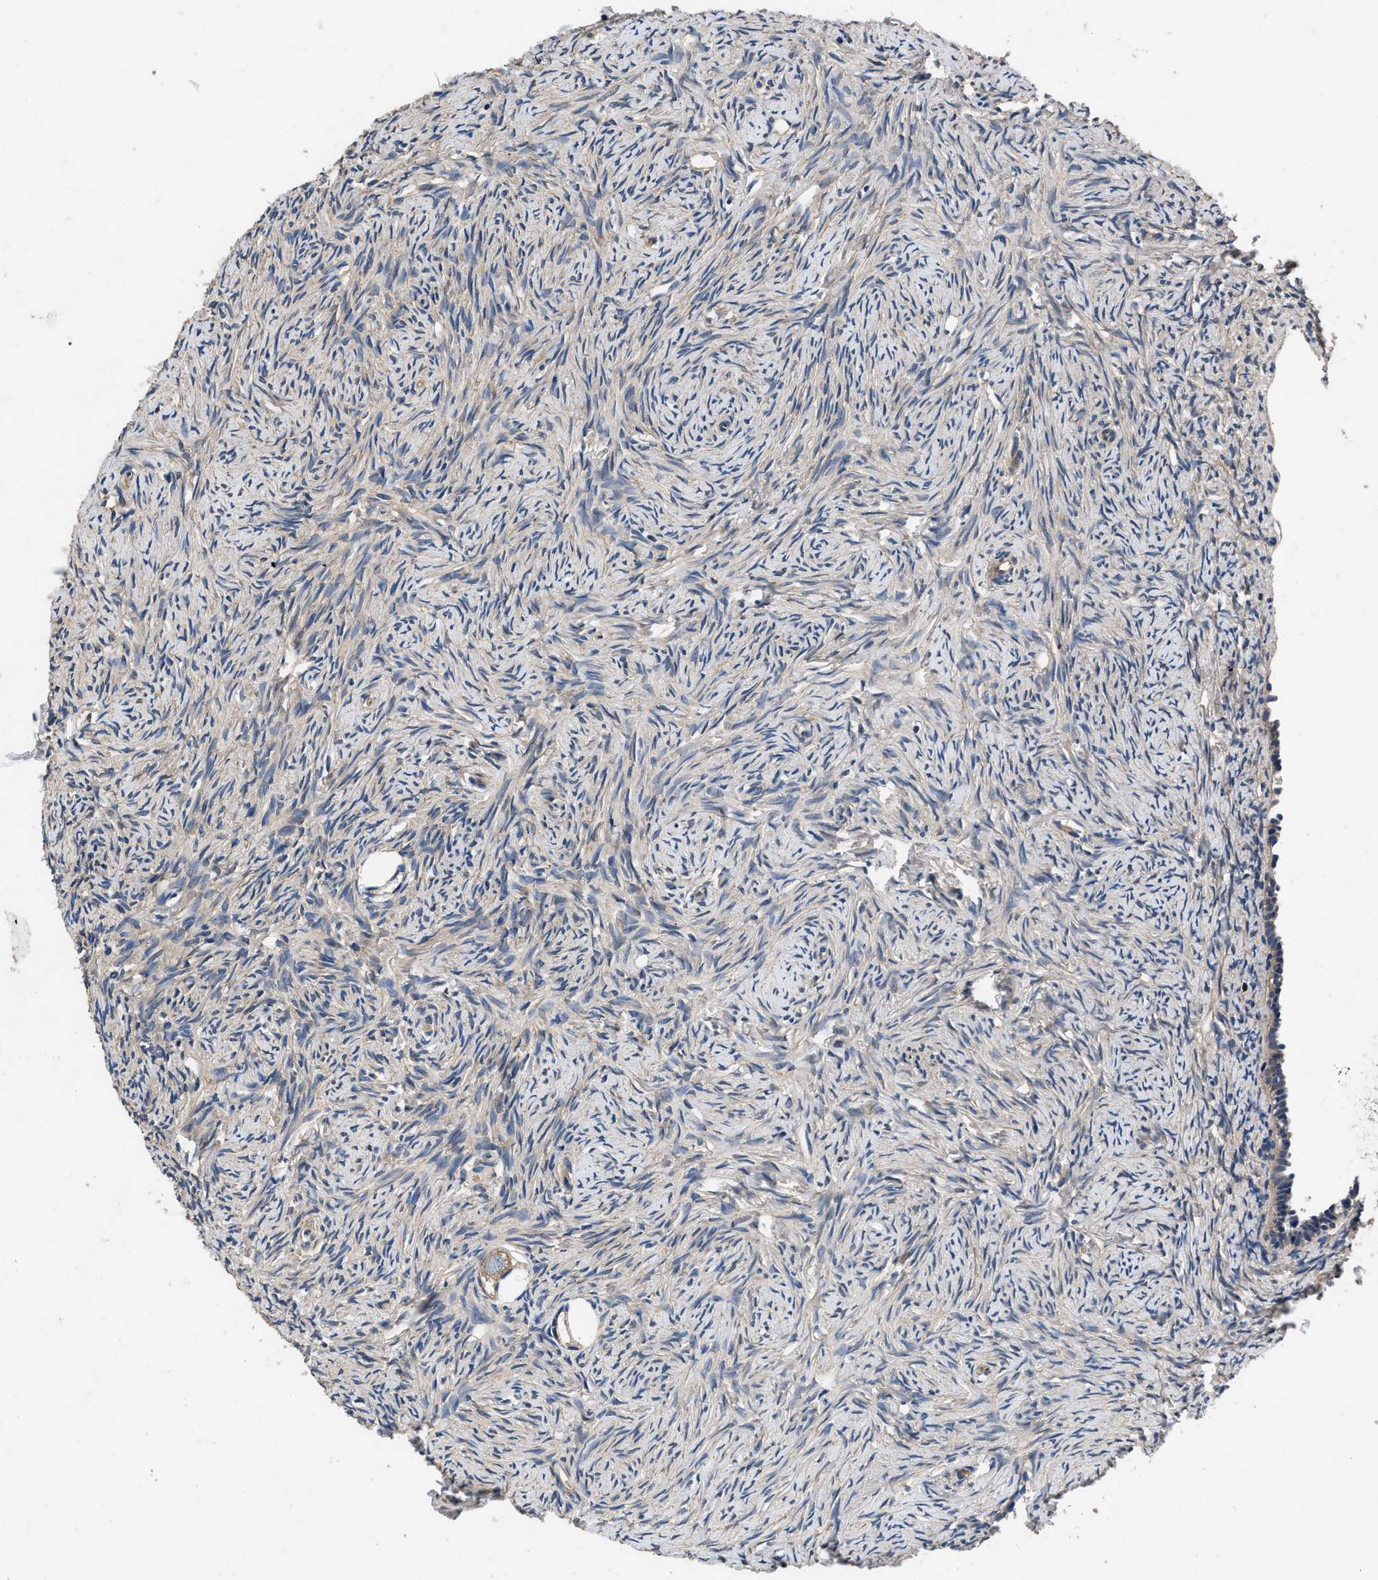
{"staining": {"intensity": "moderate", "quantity": "<25%", "location": "cytoplasmic/membranous"}, "tissue": "ovary", "cell_type": "Follicle cells", "image_type": "normal", "snomed": [{"axis": "morphology", "description": "Normal tissue, NOS"}, {"axis": "topography", "description": "Ovary"}], "caption": "An image showing moderate cytoplasmic/membranous expression in approximately <25% of follicle cells in unremarkable ovary, as visualized by brown immunohistochemical staining.", "gene": "DHRS7B", "patient": {"sex": "female", "age": 33}}